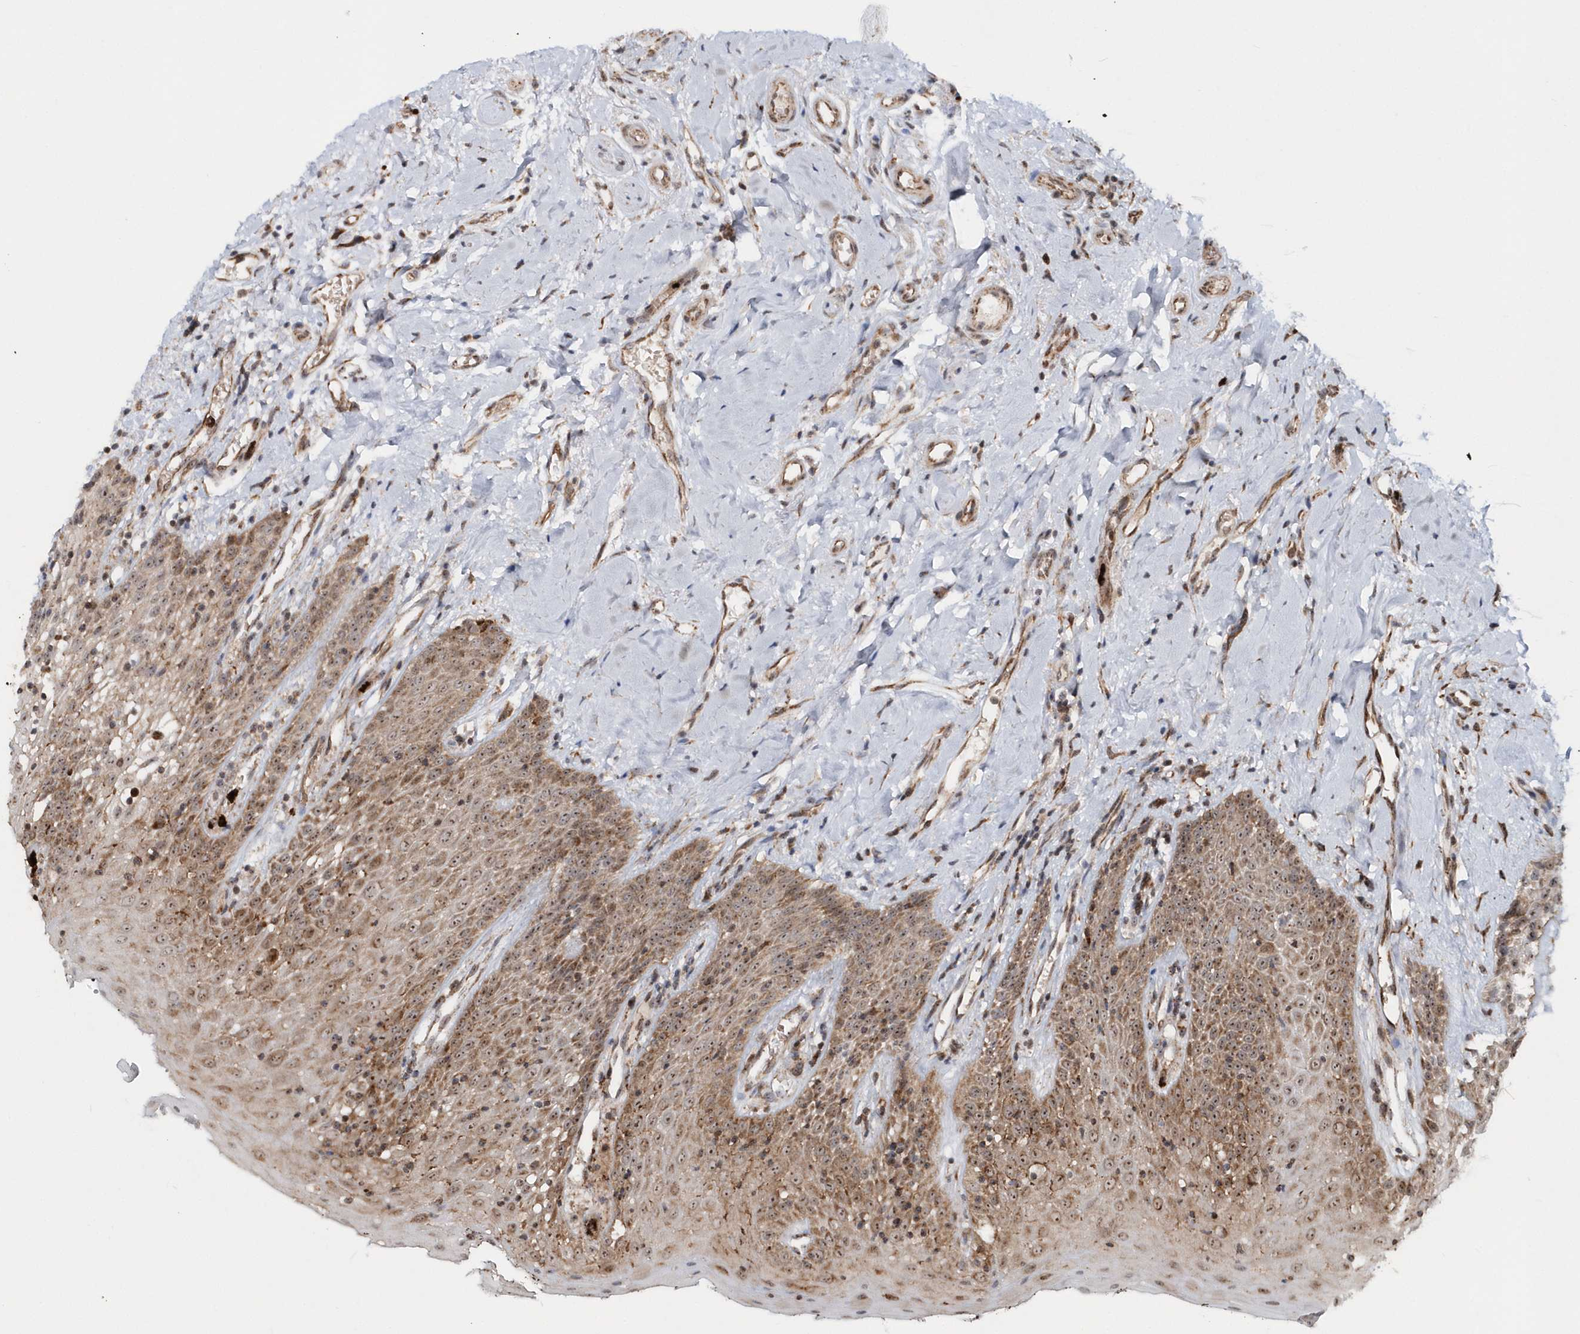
{"staining": {"intensity": "strong", "quantity": "25%-75%", "location": "cytoplasmic/membranous,nuclear"}, "tissue": "oral mucosa", "cell_type": "Squamous epithelial cells", "image_type": "normal", "snomed": [{"axis": "morphology", "description": "Normal tissue, NOS"}, {"axis": "topography", "description": "Oral tissue"}], "caption": "Immunohistochemistry of unremarkable oral mucosa exhibits high levels of strong cytoplasmic/membranous,nuclear staining in about 25%-75% of squamous epithelial cells. (Stains: DAB in brown, nuclei in blue, Microscopy: brightfield microscopy at high magnification).", "gene": "SOWAHB", "patient": {"sex": "male", "age": 74}}